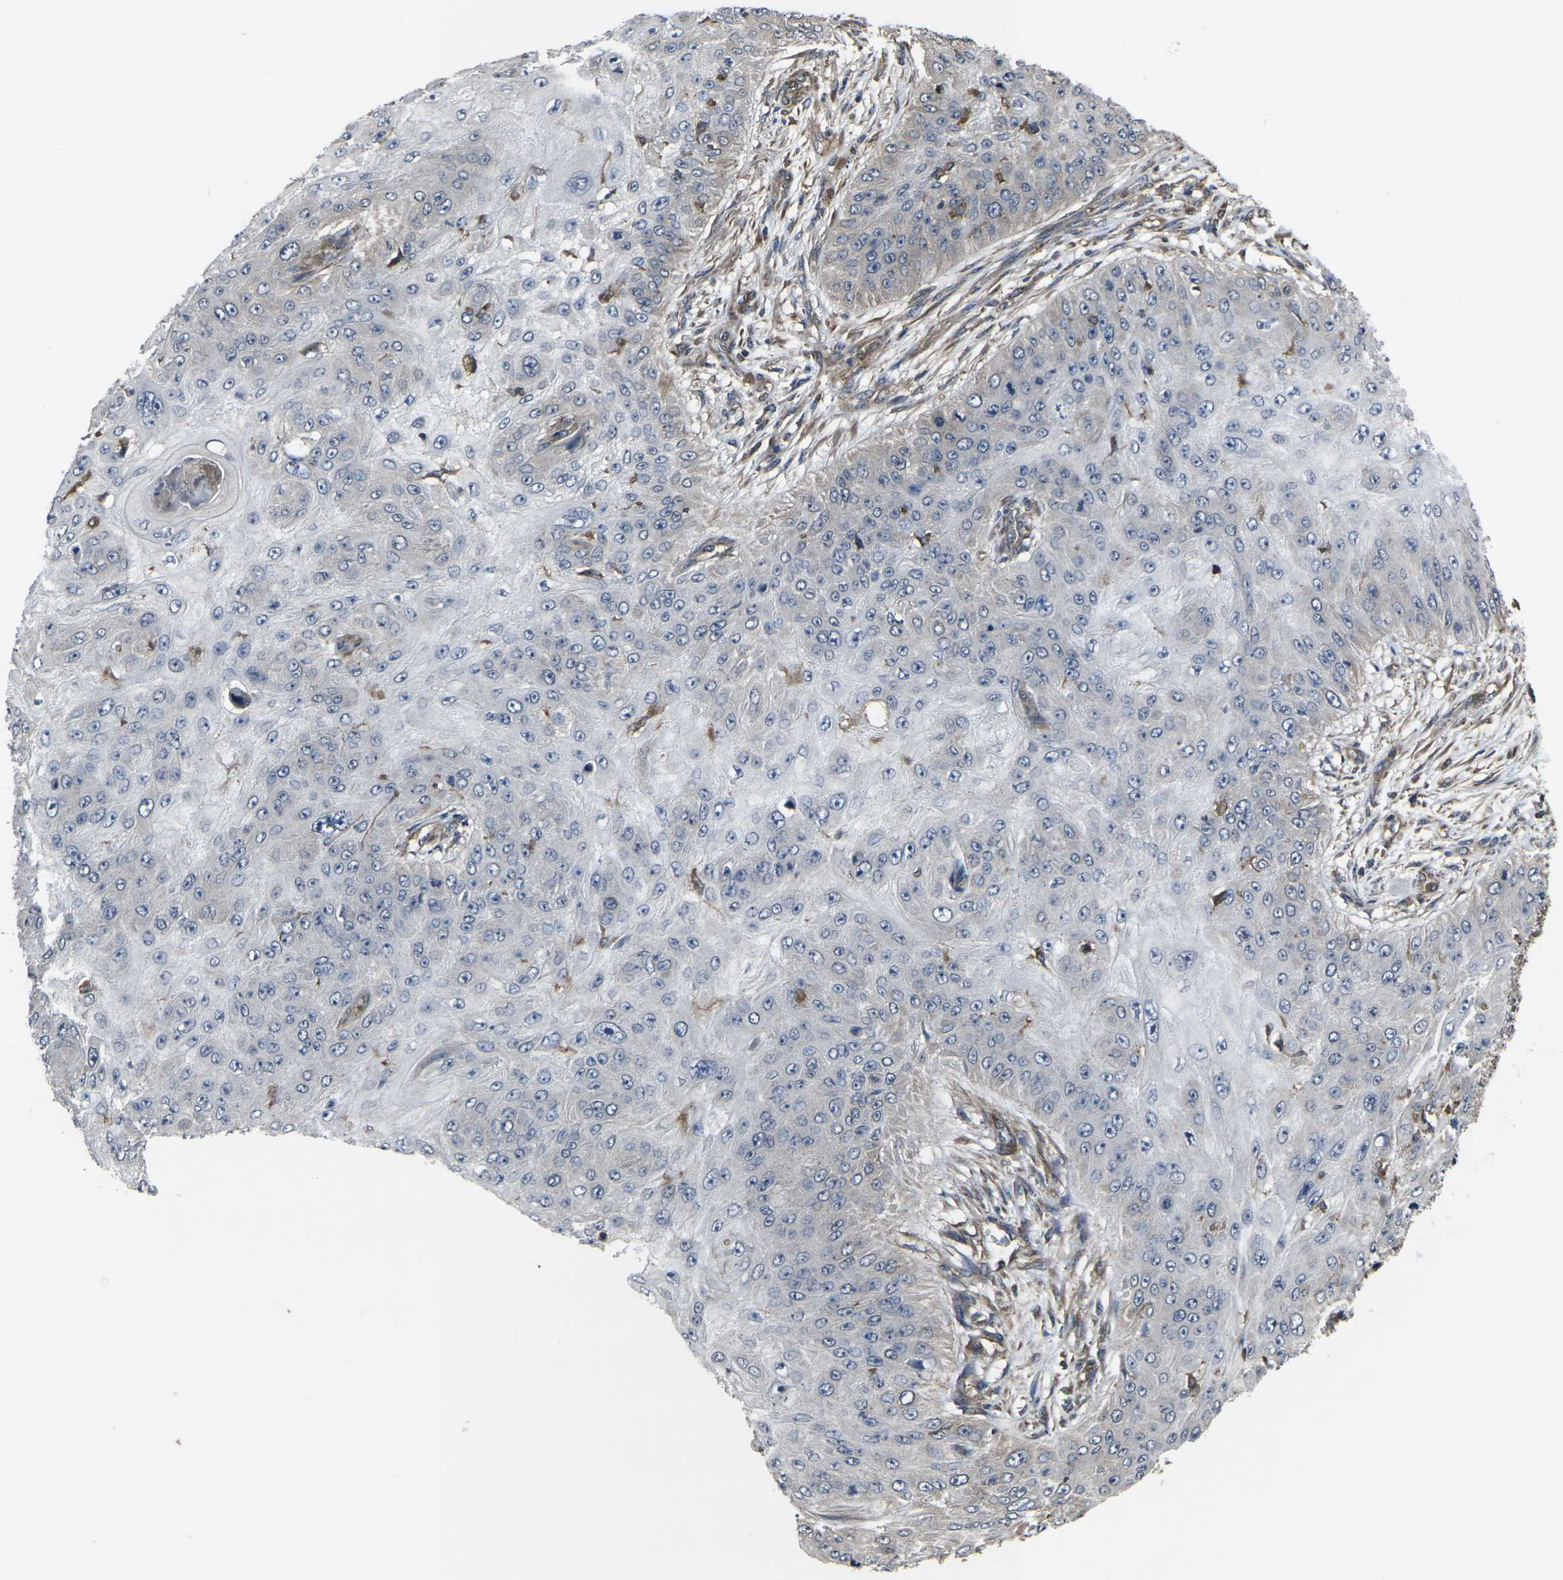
{"staining": {"intensity": "weak", "quantity": "<25%", "location": "cytoplasmic/membranous"}, "tissue": "skin cancer", "cell_type": "Tumor cells", "image_type": "cancer", "snomed": [{"axis": "morphology", "description": "Squamous cell carcinoma, NOS"}, {"axis": "topography", "description": "Skin"}], "caption": "IHC of skin squamous cell carcinoma reveals no positivity in tumor cells. (Stains: DAB (3,3'-diaminobenzidine) immunohistochemistry (IHC) with hematoxylin counter stain, Microscopy: brightfield microscopy at high magnification).", "gene": "PRKACB", "patient": {"sex": "female", "age": 80}}